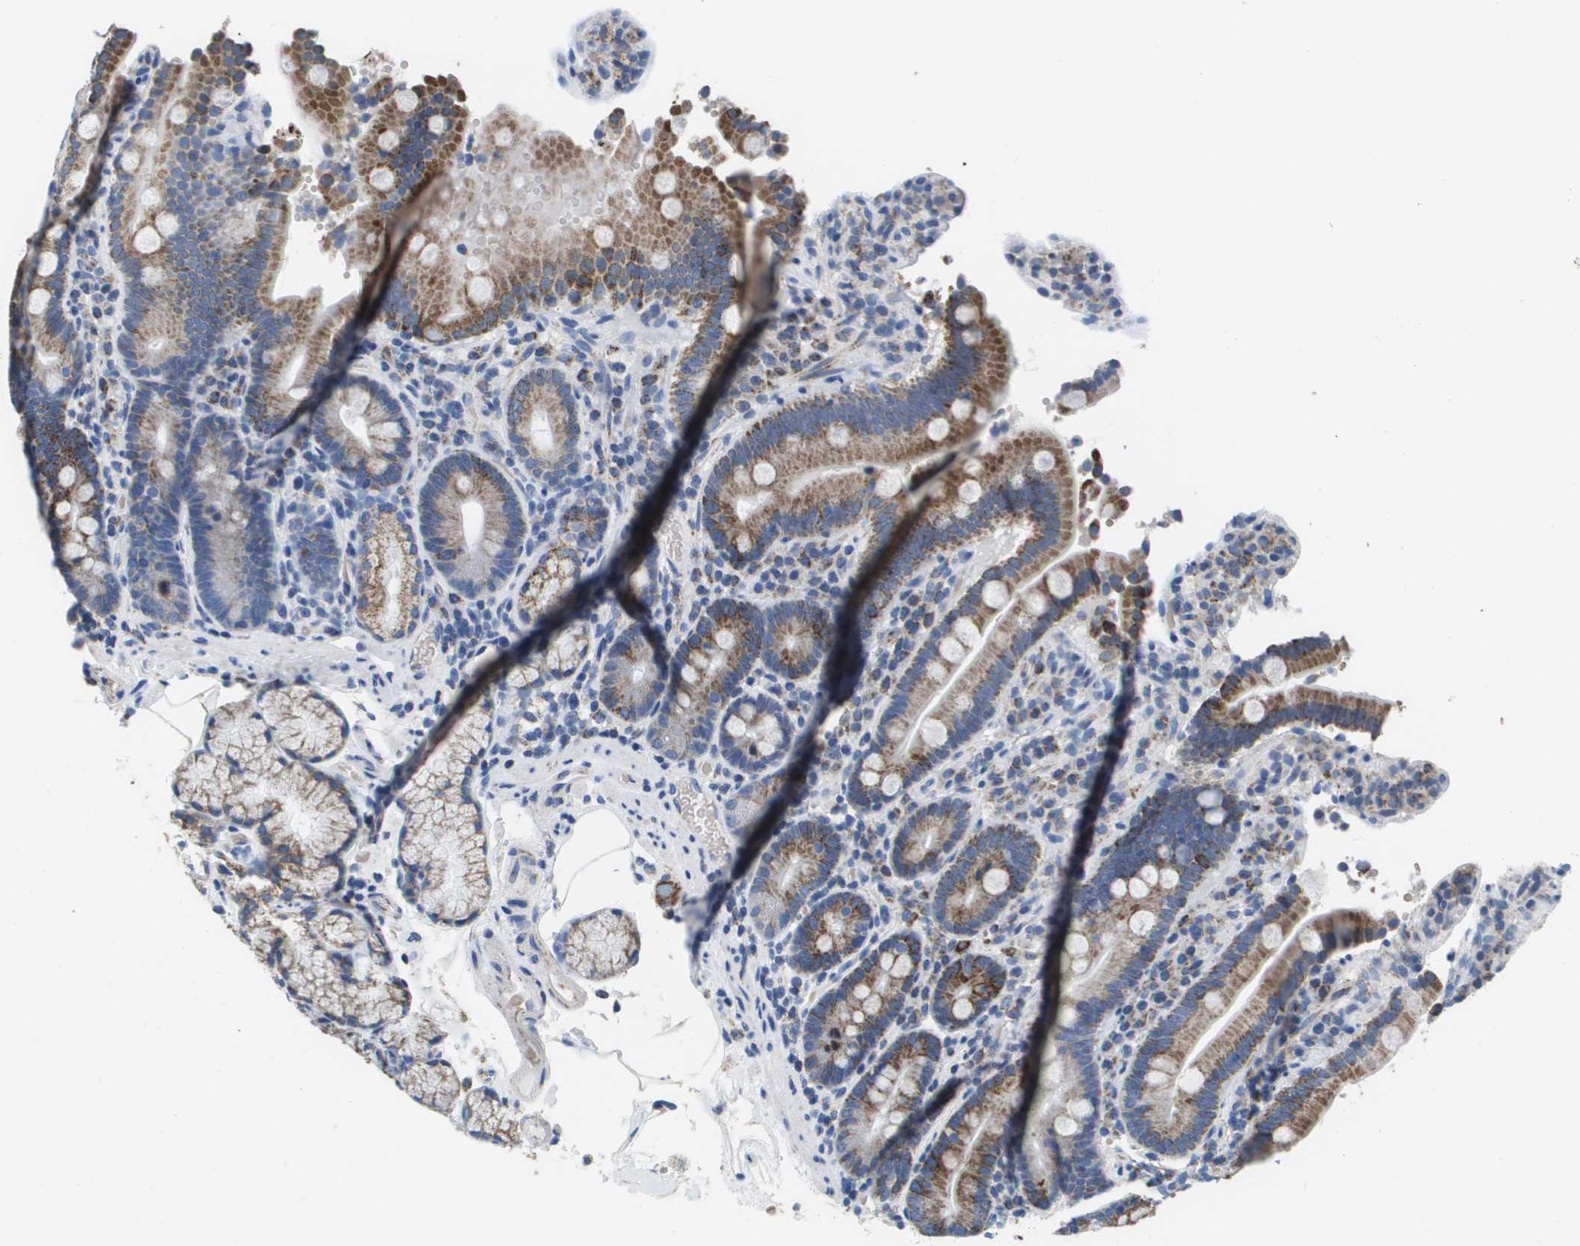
{"staining": {"intensity": "strong", "quantity": "25%-75%", "location": "cytoplasmic/membranous"}, "tissue": "duodenum", "cell_type": "Glandular cells", "image_type": "normal", "snomed": [{"axis": "morphology", "description": "Normal tissue, NOS"}, {"axis": "topography", "description": "Small intestine, NOS"}], "caption": "Approximately 25%-75% of glandular cells in benign duodenum display strong cytoplasmic/membranous protein staining as visualized by brown immunohistochemical staining.", "gene": "ATP5F1B", "patient": {"sex": "female", "age": 71}}